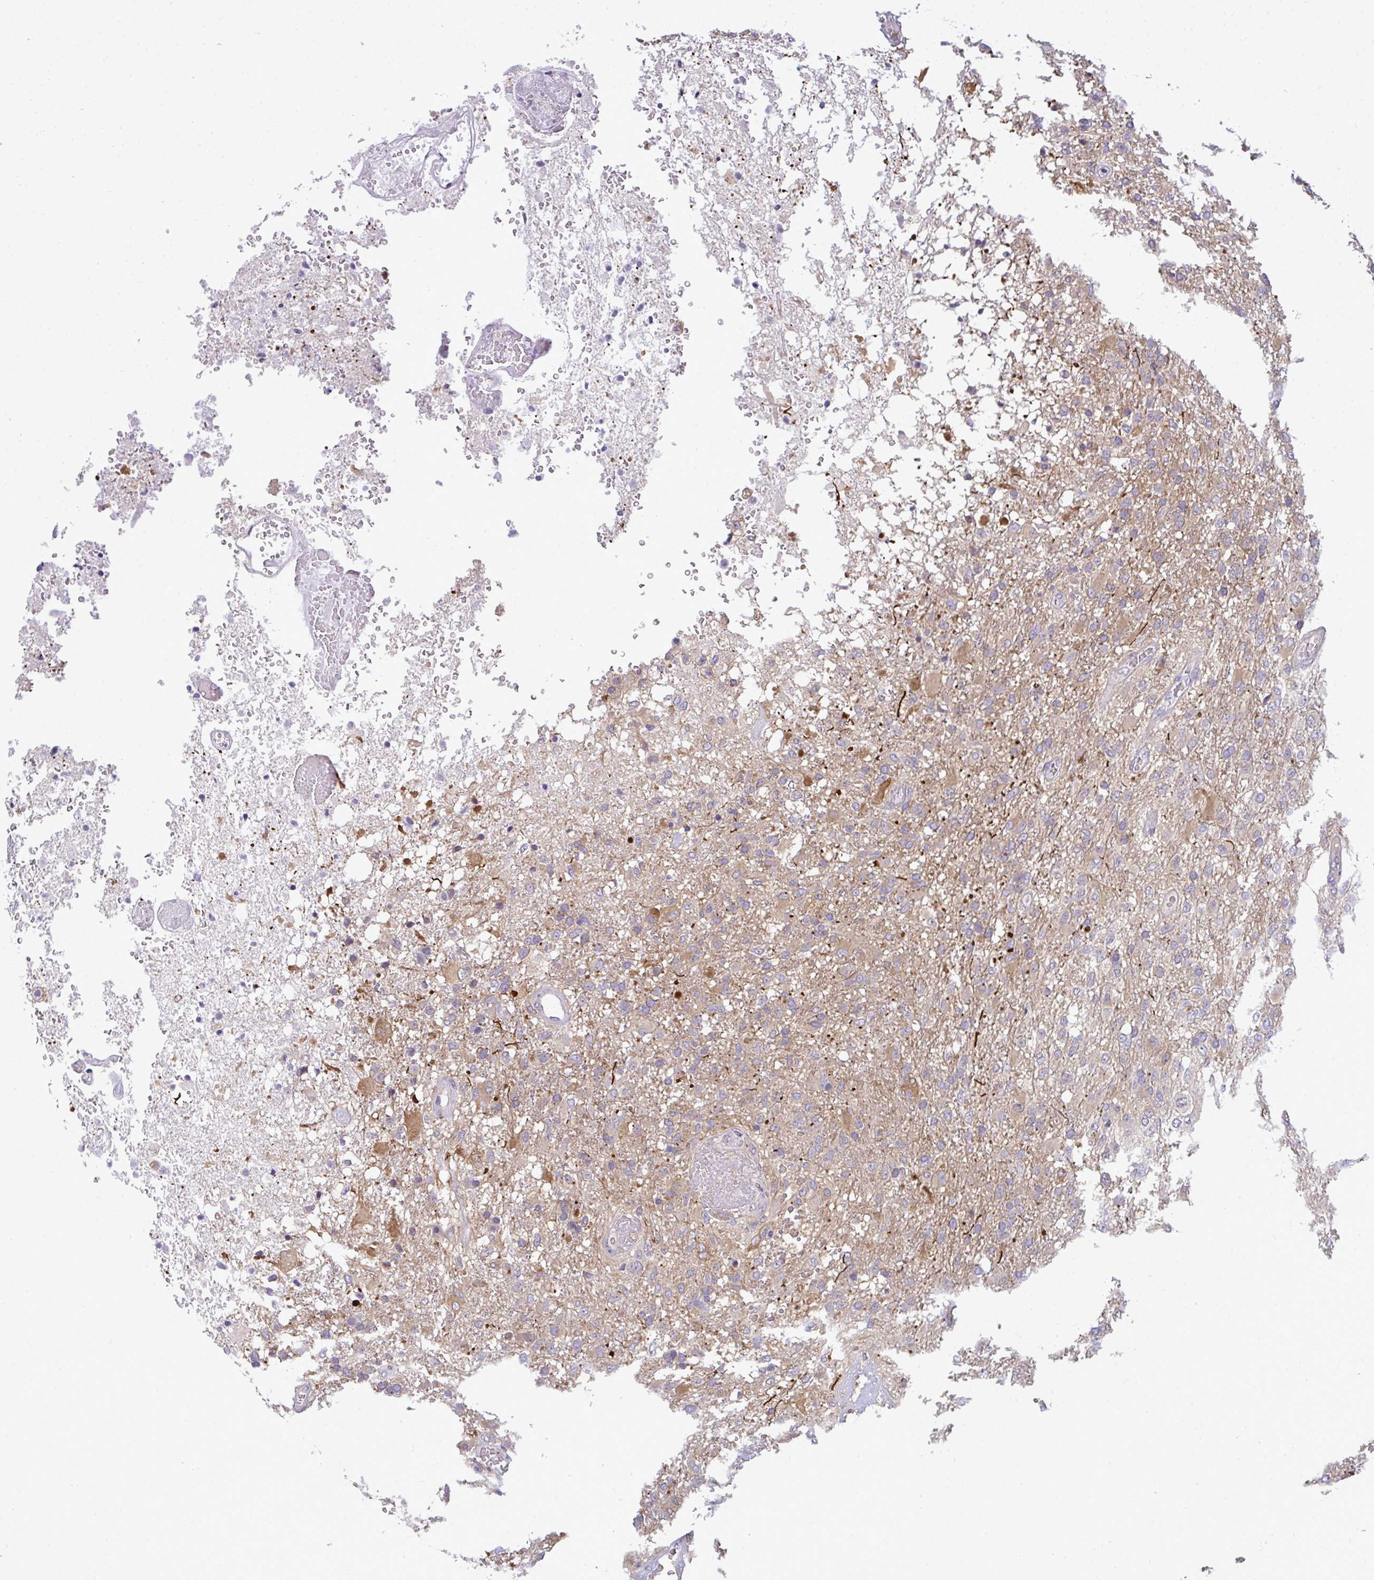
{"staining": {"intensity": "weak", "quantity": "<25%", "location": "cytoplasmic/membranous"}, "tissue": "glioma", "cell_type": "Tumor cells", "image_type": "cancer", "snomed": [{"axis": "morphology", "description": "Glioma, malignant, High grade"}, {"axis": "topography", "description": "Brain"}], "caption": "This is an immunohistochemistry histopathology image of human malignant glioma (high-grade). There is no expression in tumor cells.", "gene": "SLC30A6", "patient": {"sex": "female", "age": 74}}